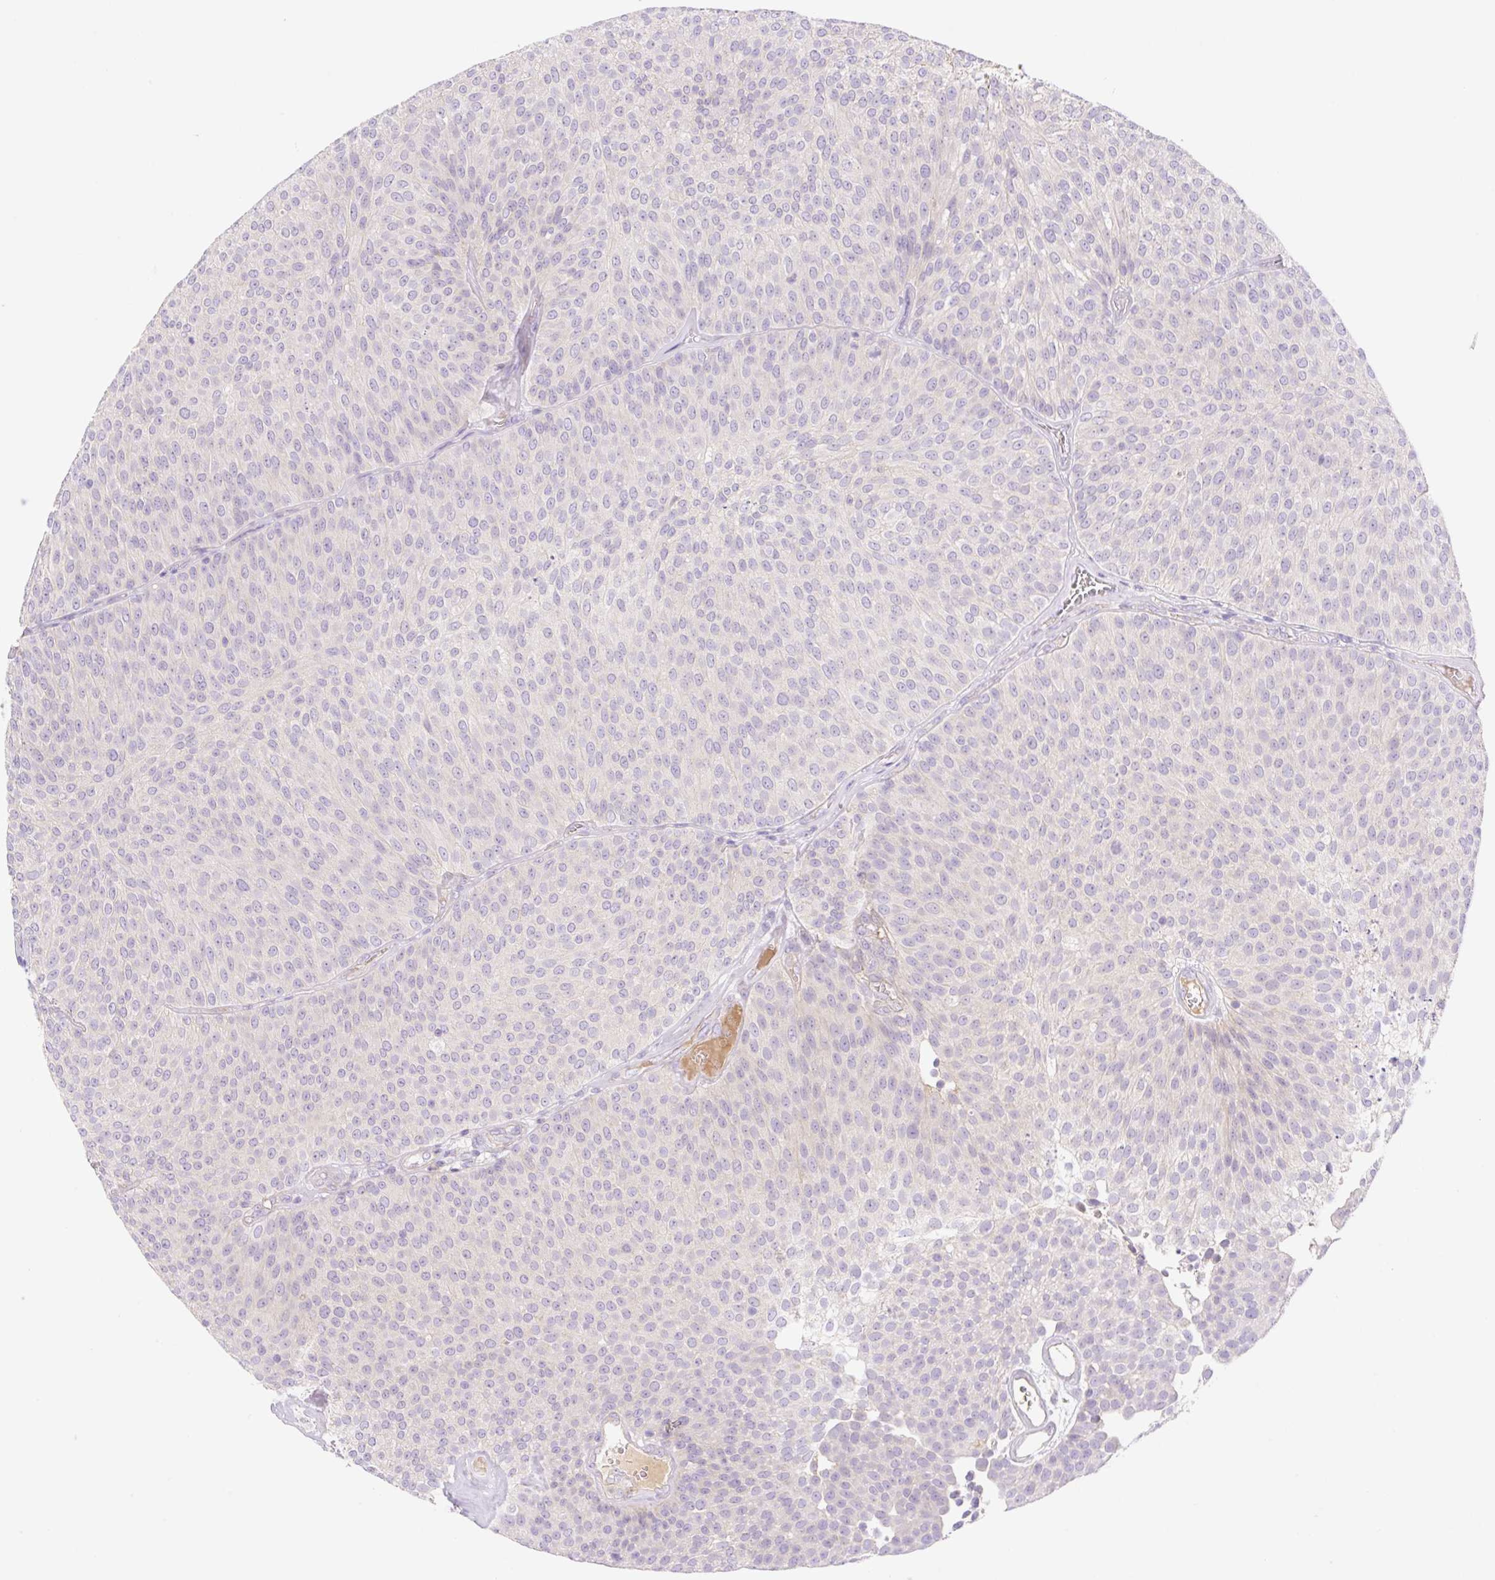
{"staining": {"intensity": "weak", "quantity": "<25%", "location": "cytoplasmic/membranous"}, "tissue": "urothelial cancer", "cell_type": "Tumor cells", "image_type": "cancer", "snomed": [{"axis": "morphology", "description": "Urothelial carcinoma, Low grade"}, {"axis": "topography", "description": "Urinary bladder"}], "caption": "The micrograph exhibits no staining of tumor cells in low-grade urothelial carcinoma.", "gene": "DENND5A", "patient": {"sex": "female", "age": 79}}